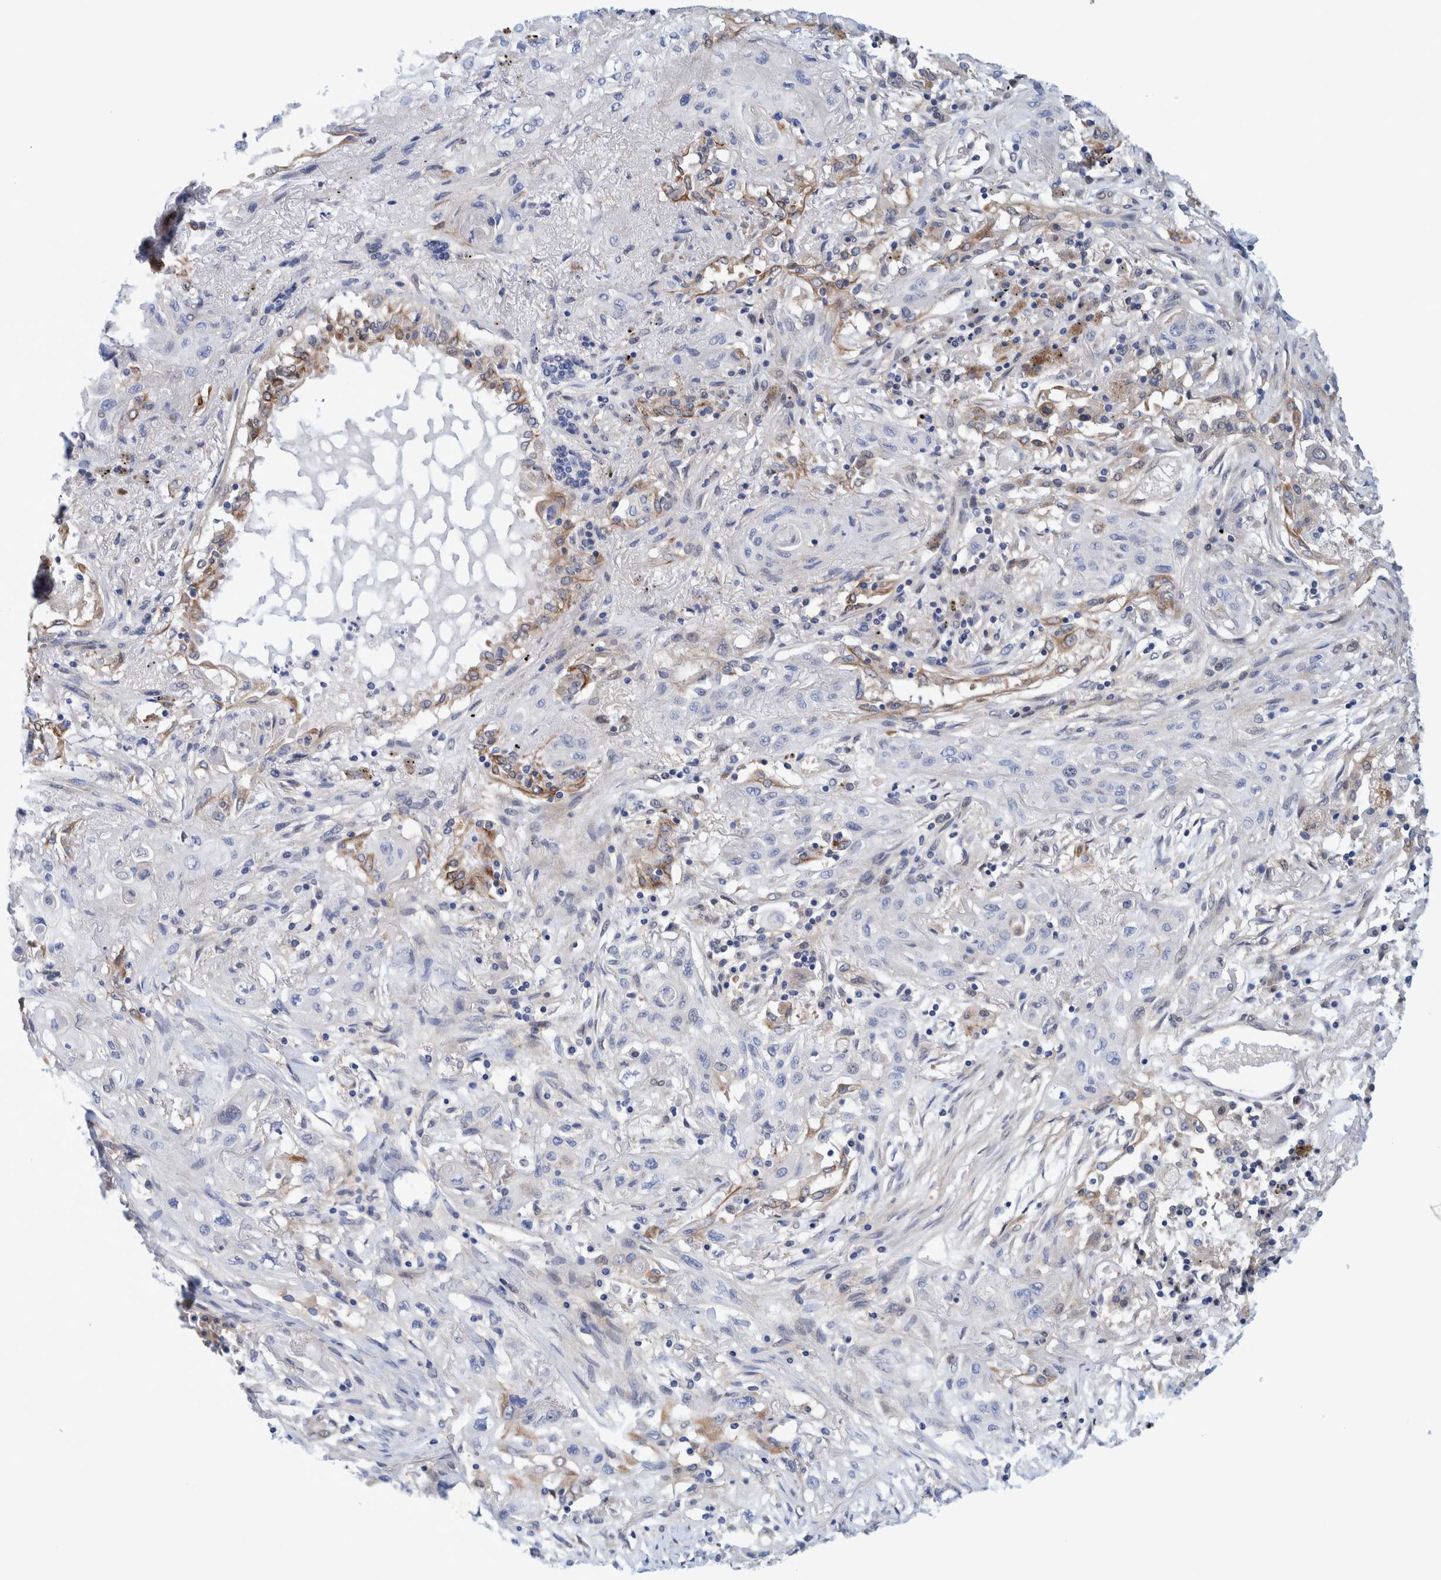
{"staining": {"intensity": "negative", "quantity": "none", "location": "none"}, "tissue": "lung cancer", "cell_type": "Tumor cells", "image_type": "cancer", "snomed": [{"axis": "morphology", "description": "Squamous cell carcinoma, NOS"}, {"axis": "topography", "description": "Lung"}], "caption": "A photomicrograph of human lung cancer is negative for staining in tumor cells.", "gene": "PFAS", "patient": {"sex": "female", "age": 47}}